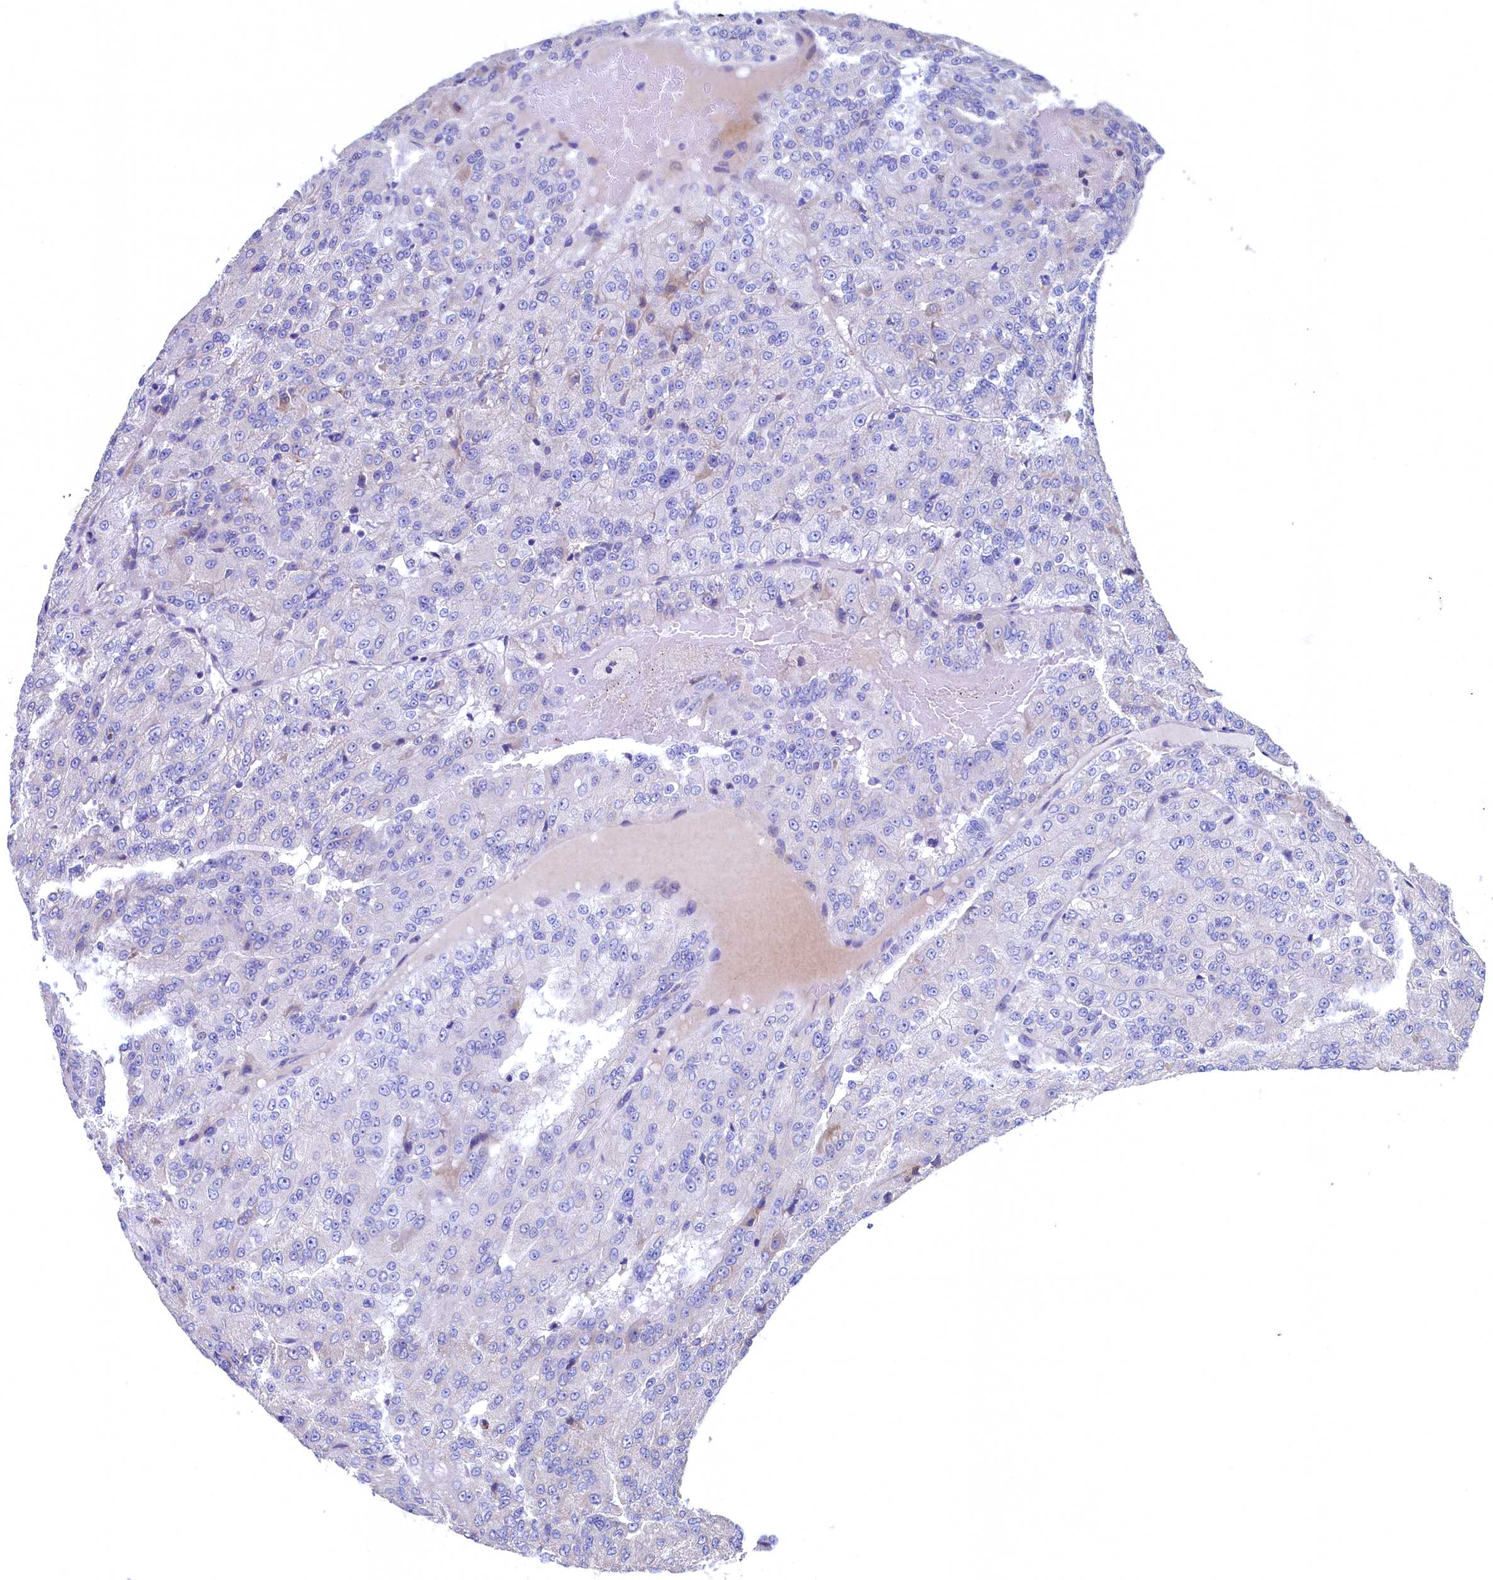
{"staining": {"intensity": "negative", "quantity": "none", "location": "none"}, "tissue": "renal cancer", "cell_type": "Tumor cells", "image_type": "cancer", "snomed": [{"axis": "morphology", "description": "Adenocarcinoma, NOS"}, {"axis": "topography", "description": "Kidney"}], "caption": "High magnification brightfield microscopy of renal cancer stained with DAB (3,3'-diaminobenzidine) (brown) and counterstained with hematoxylin (blue): tumor cells show no significant expression.", "gene": "CBLIF", "patient": {"sex": "female", "age": 63}}